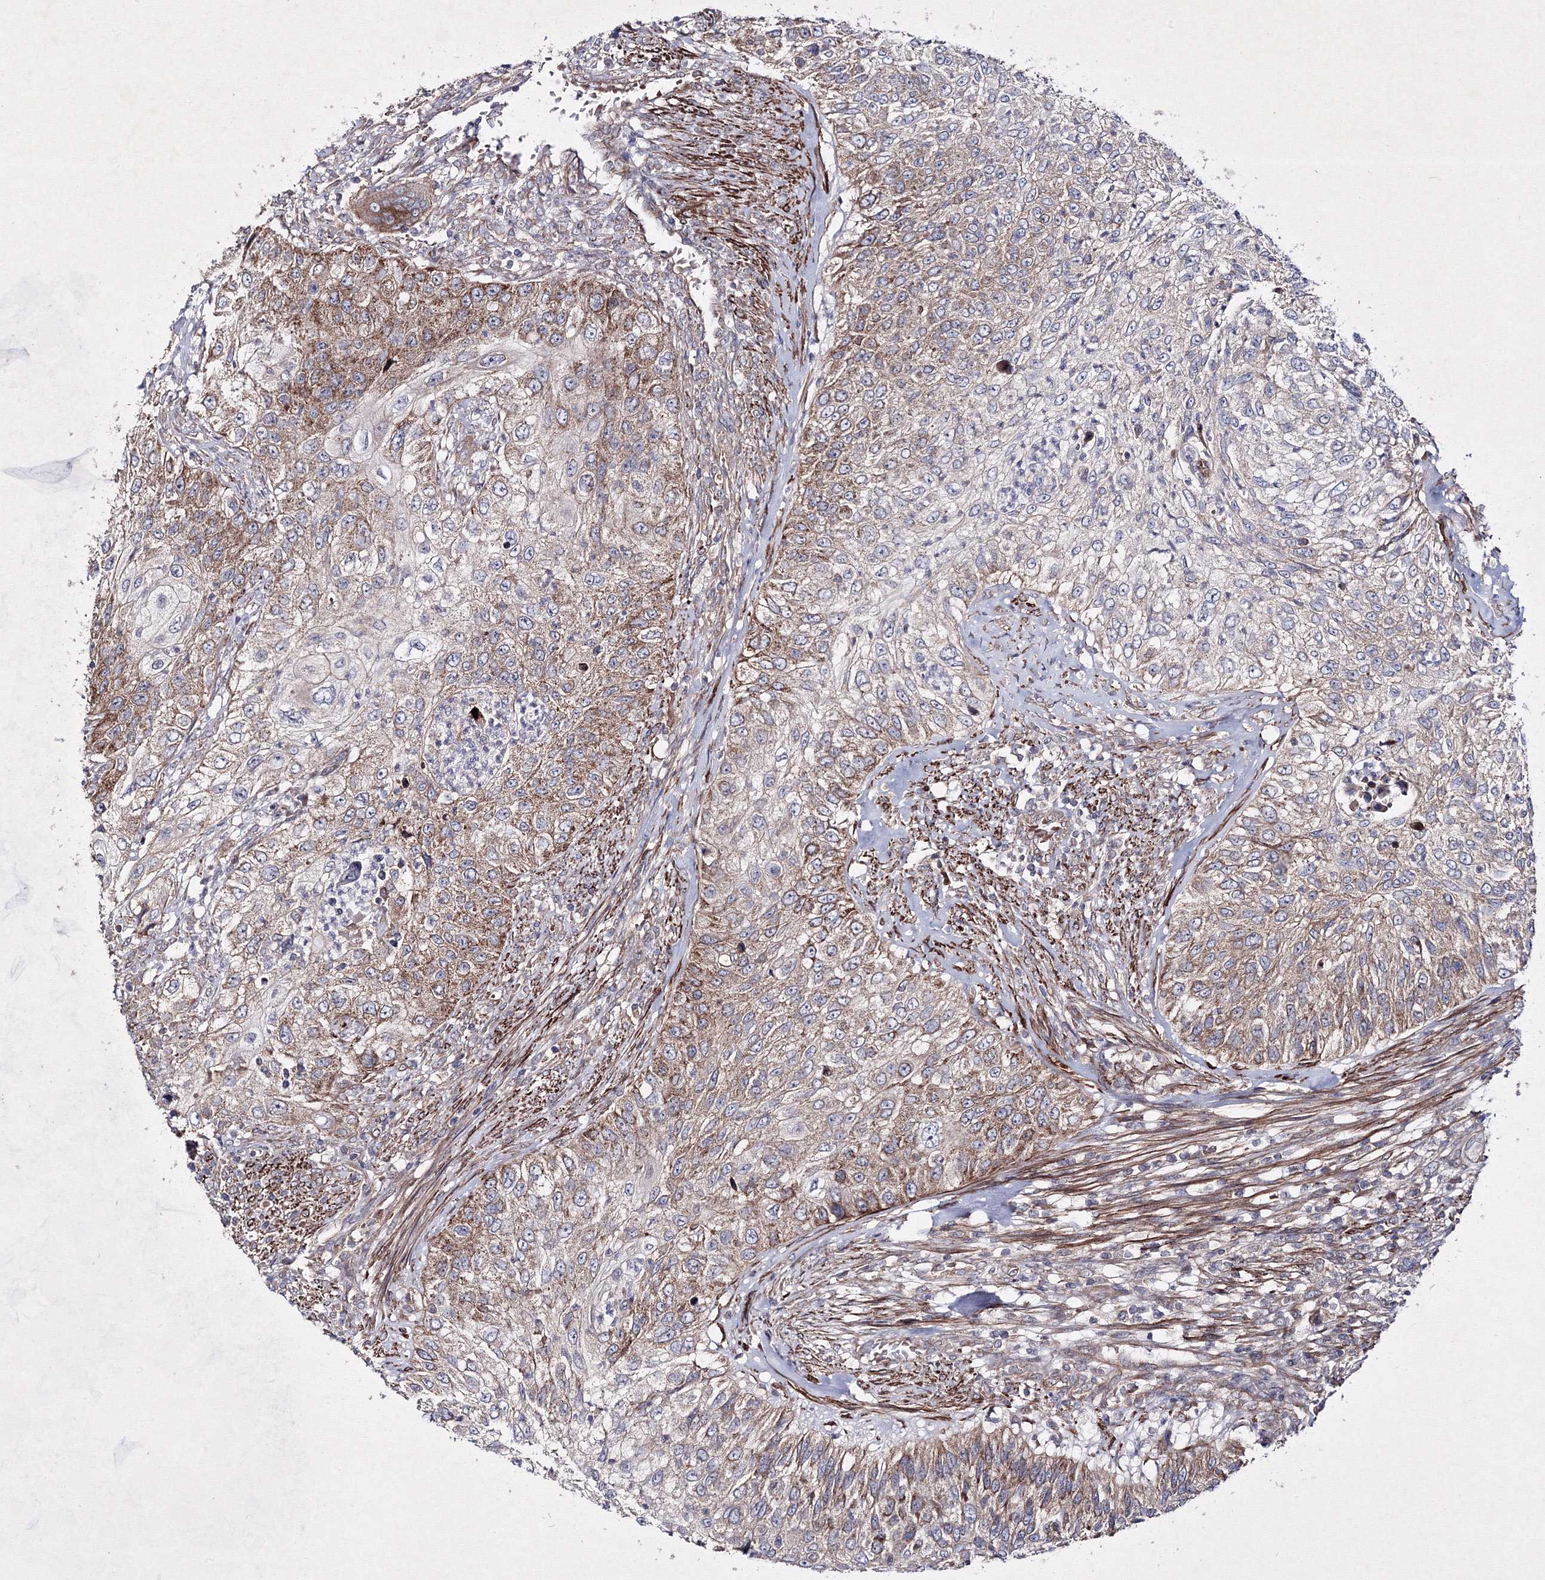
{"staining": {"intensity": "moderate", "quantity": "25%-75%", "location": "cytoplasmic/membranous"}, "tissue": "urothelial cancer", "cell_type": "Tumor cells", "image_type": "cancer", "snomed": [{"axis": "morphology", "description": "Urothelial carcinoma, High grade"}, {"axis": "topography", "description": "Urinary bladder"}], "caption": "Tumor cells show moderate cytoplasmic/membranous expression in approximately 25%-75% of cells in urothelial cancer.", "gene": "GFM1", "patient": {"sex": "female", "age": 60}}